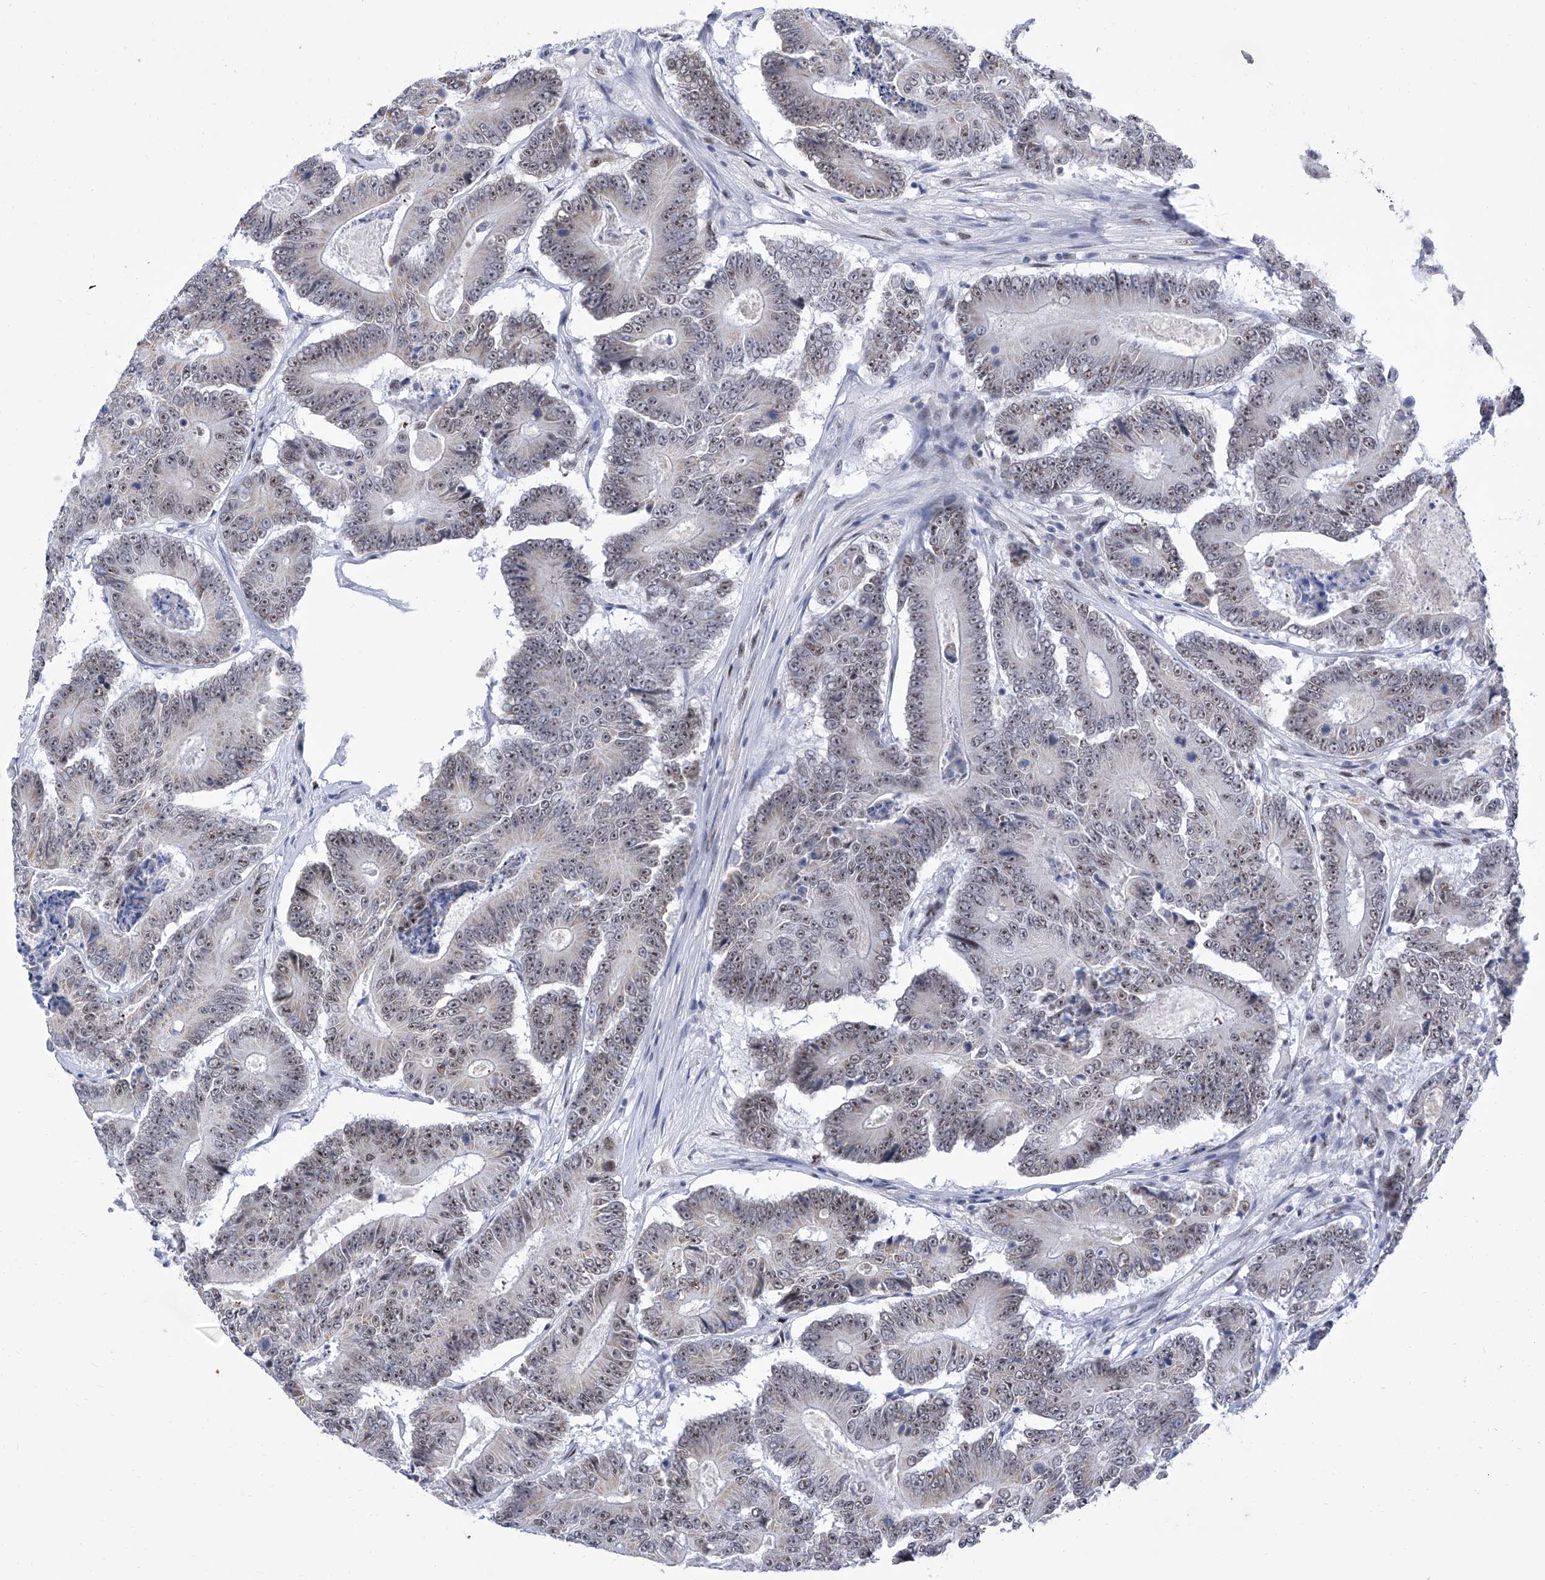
{"staining": {"intensity": "weak", "quantity": ">75%", "location": "cytoplasmic/membranous,nuclear"}, "tissue": "colorectal cancer", "cell_type": "Tumor cells", "image_type": "cancer", "snomed": [{"axis": "morphology", "description": "Adenocarcinoma, NOS"}, {"axis": "topography", "description": "Colon"}], "caption": "A histopathology image of human adenocarcinoma (colorectal) stained for a protein reveals weak cytoplasmic/membranous and nuclear brown staining in tumor cells.", "gene": "ATN1", "patient": {"sex": "male", "age": 83}}